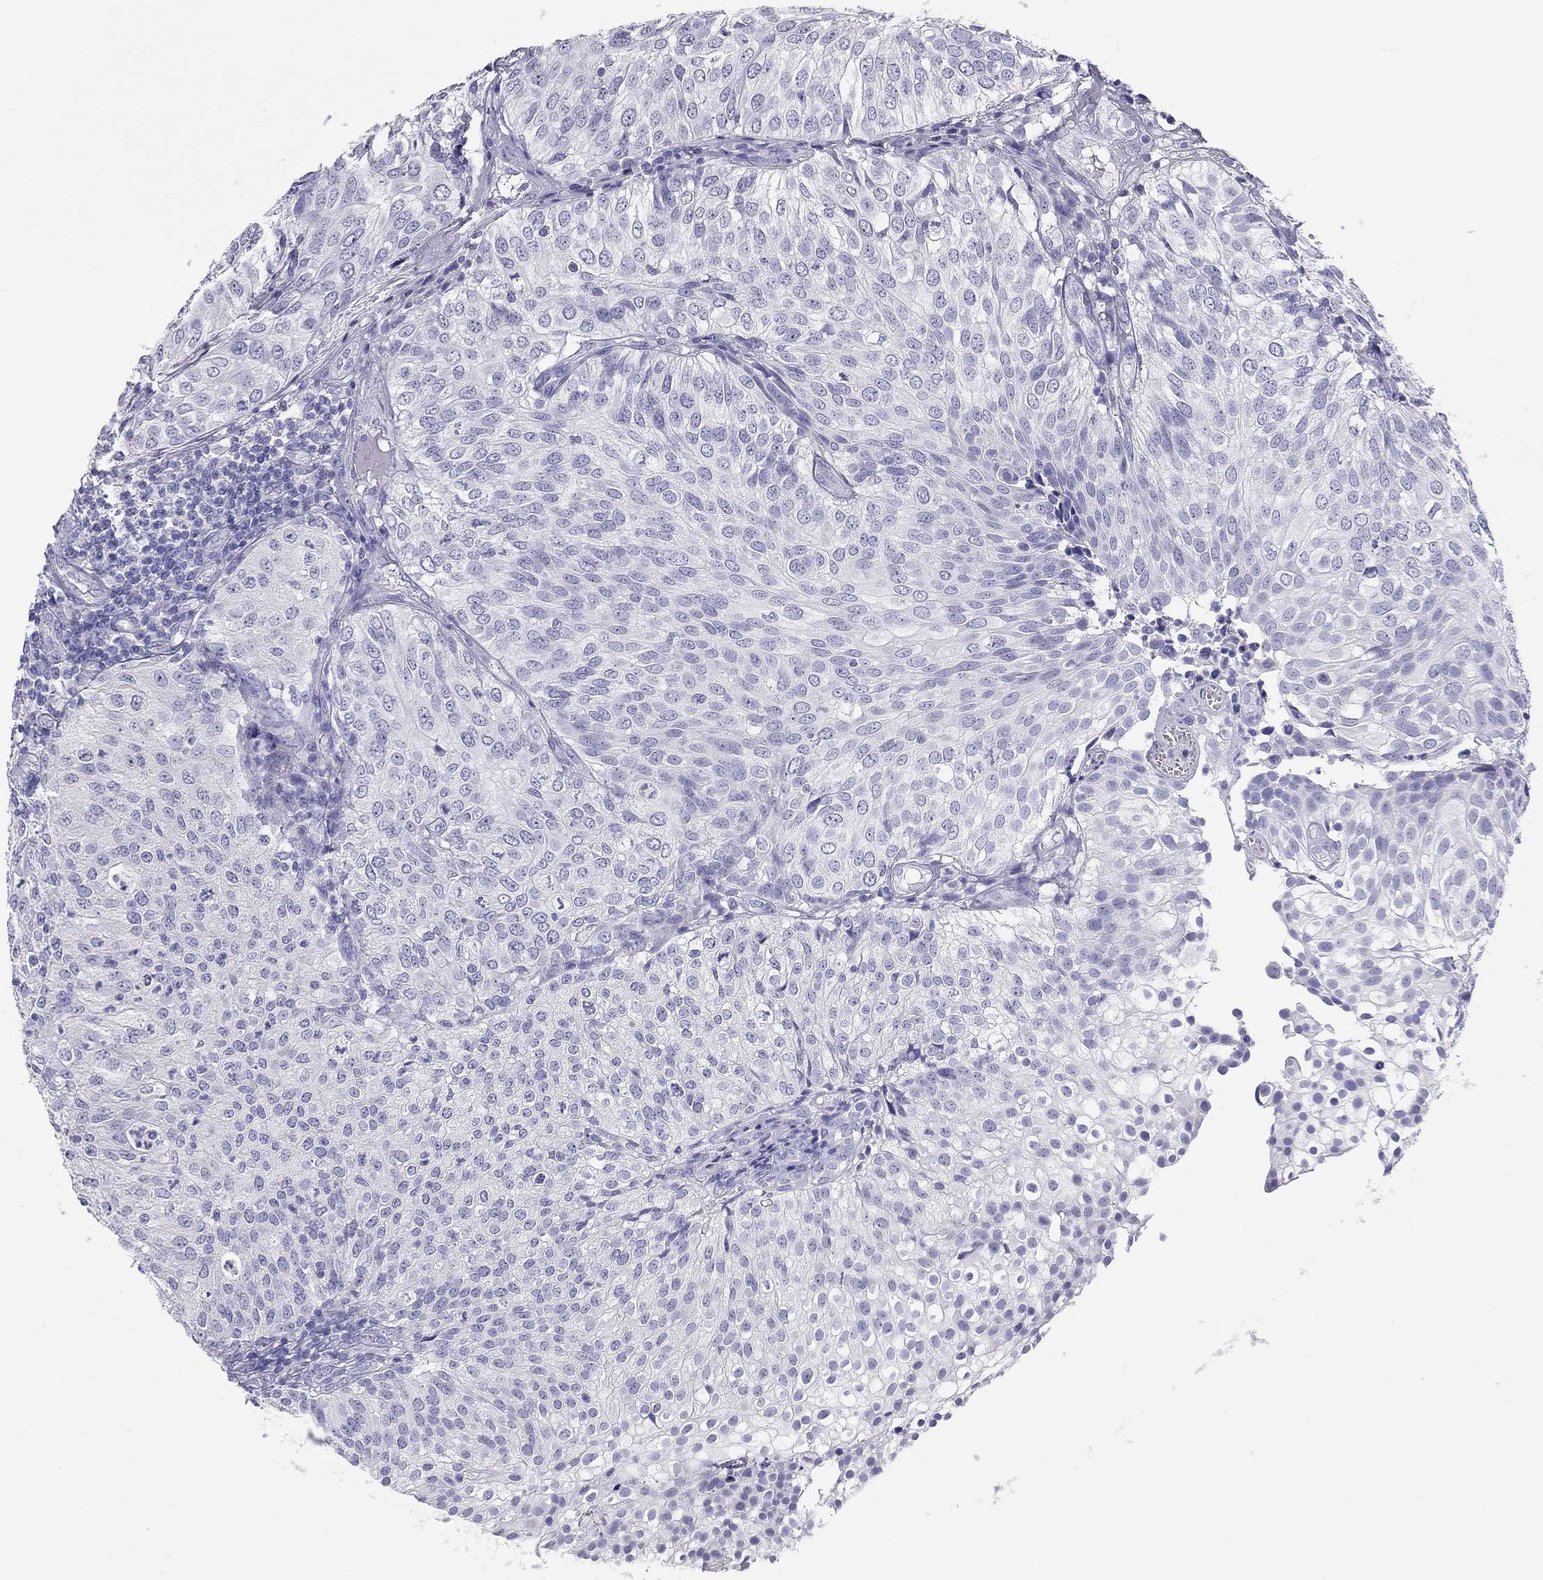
{"staining": {"intensity": "negative", "quantity": "none", "location": "none"}, "tissue": "urothelial cancer", "cell_type": "Tumor cells", "image_type": "cancer", "snomed": [{"axis": "morphology", "description": "Urothelial carcinoma, High grade"}, {"axis": "topography", "description": "Urinary bladder"}], "caption": "Urothelial cancer stained for a protein using immunohistochemistry (IHC) shows no staining tumor cells.", "gene": "KLRG1", "patient": {"sex": "female", "age": 79}}